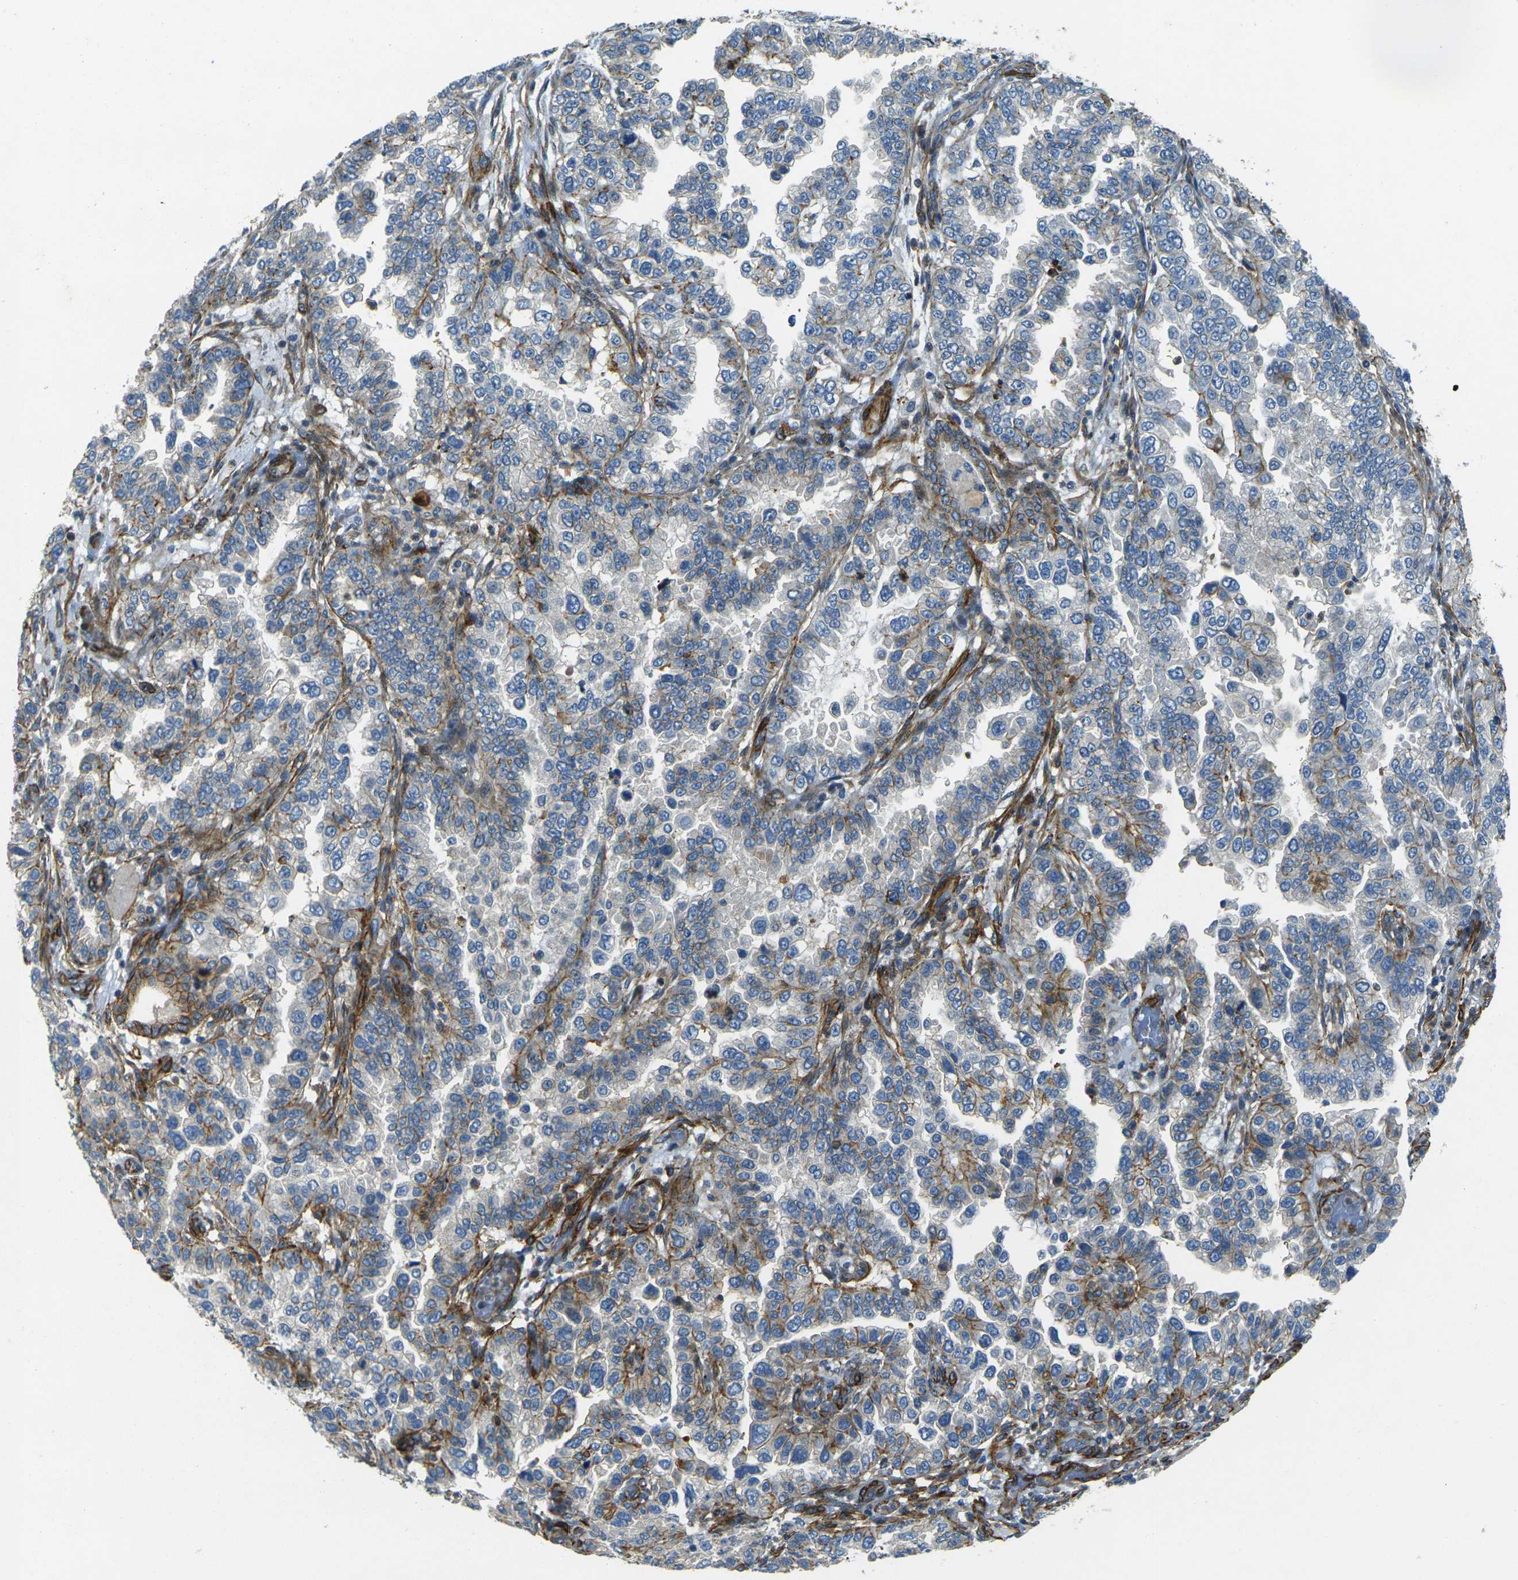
{"staining": {"intensity": "moderate", "quantity": "<25%", "location": "cytoplasmic/membranous"}, "tissue": "endometrial cancer", "cell_type": "Tumor cells", "image_type": "cancer", "snomed": [{"axis": "morphology", "description": "Adenocarcinoma, NOS"}, {"axis": "topography", "description": "Endometrium"}], "caption": "Tumor cells show moderate cytoplasmic/membranous staining in about <25% of cells in endometrial cancer. The protein is stained brown, and the nuclei are stained in blue (DAB (3,3'-diaminobenzidine) IHC with brightfield microscopy, high magnification).", "gene": "EPHA7", "patient": {"sex": "female", "age": 85}}